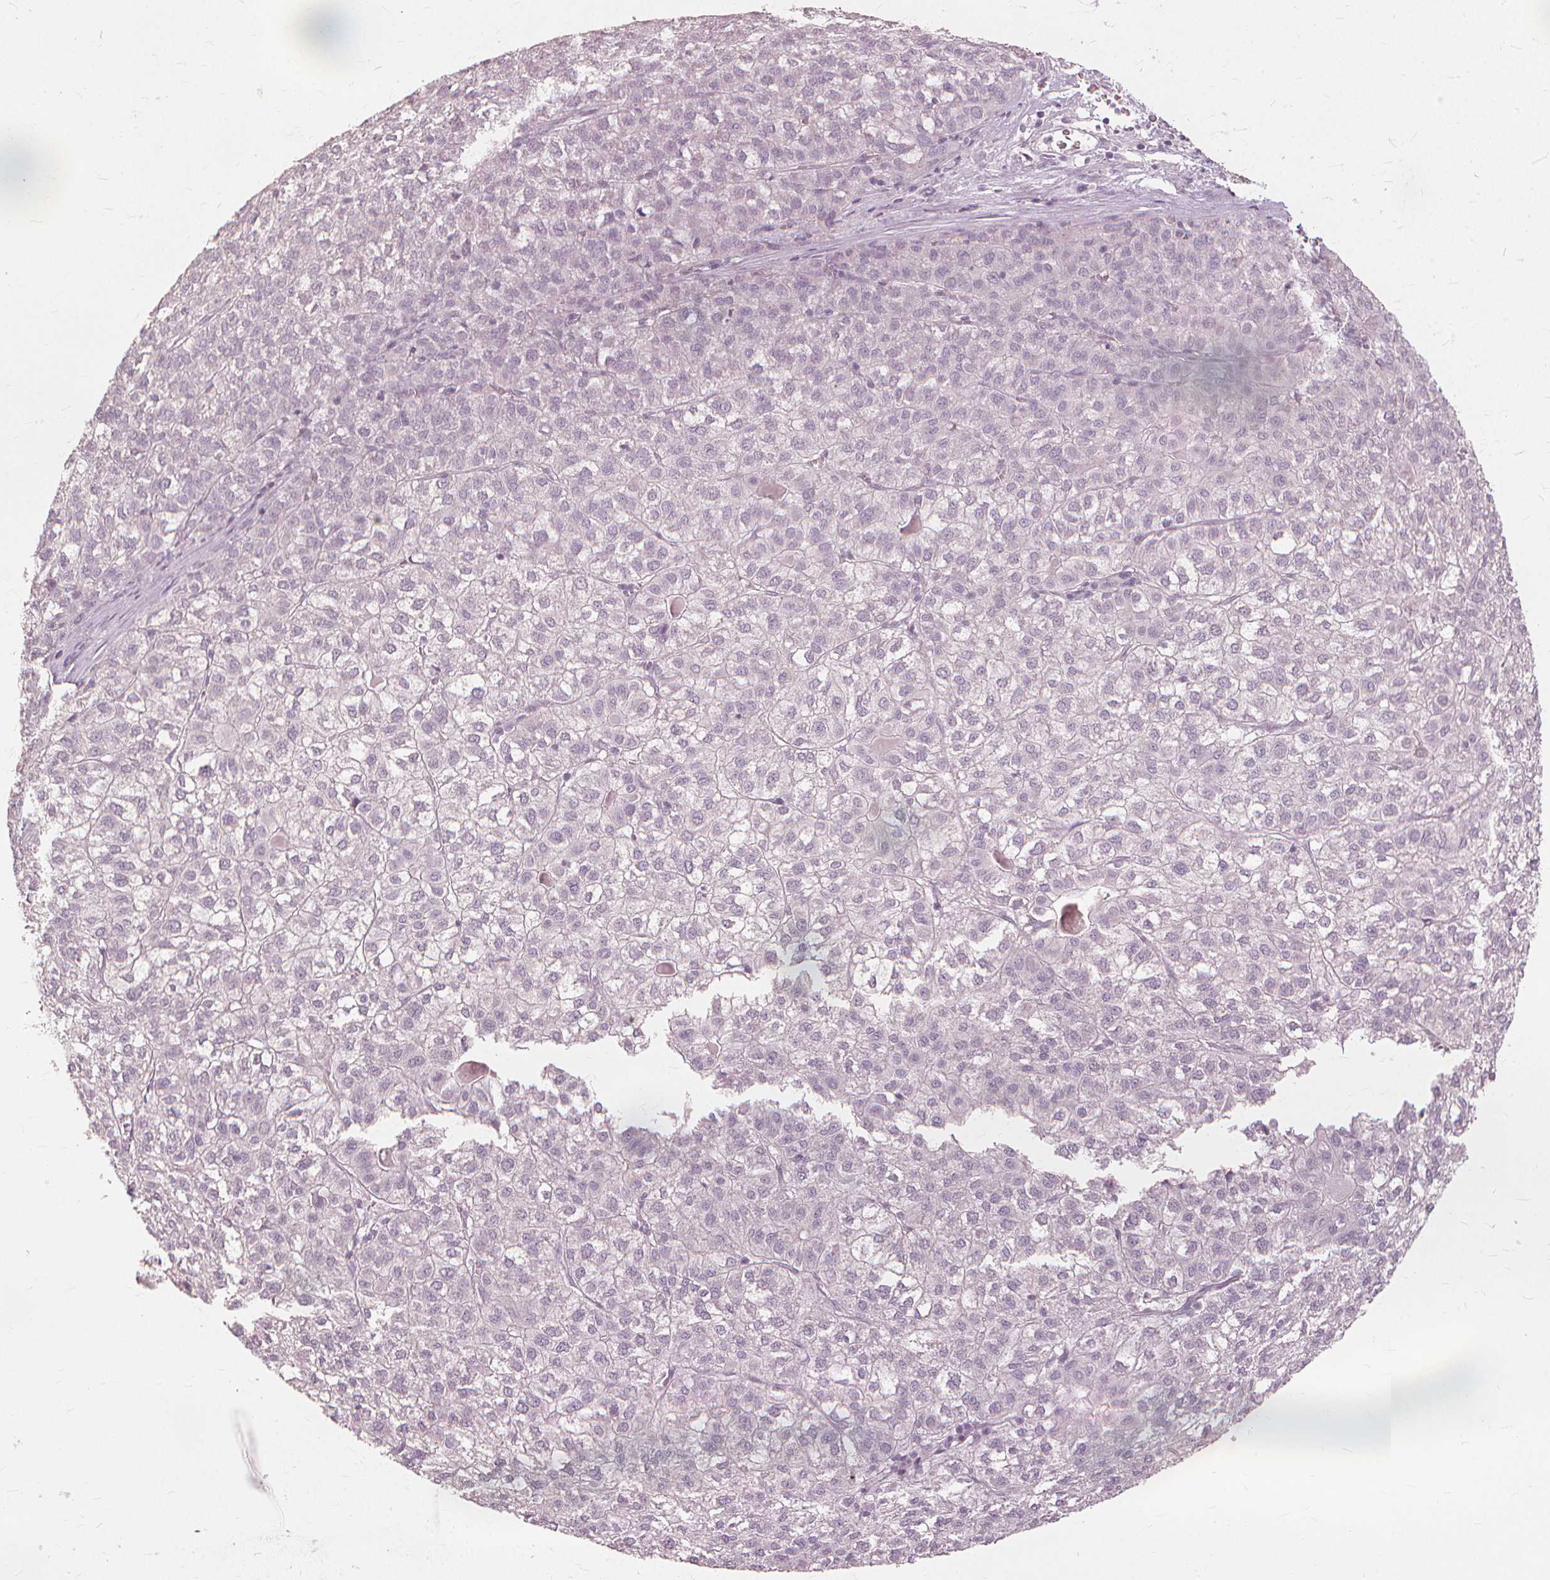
{"staining": {"intensity": "negative", "quantity": "none", "location": "none"}, "tissue": "liver cancer", "cell_type": "Tumor cells", "image_type": "cancer", "snomed": [{"axis": "morphology", "description": "Carcinoma, Hepatocellular, NOS"}, {"axis": "topography", "description": "Liver"}], "caption": "Photomicrograph shows no significant protein staining in tumor cells of liver cancer. (DAB (3,3'-diaminobenzidine) IHC with hematoxylin counter stain).", "gene": "SFTPD", "patient": {"sex": "female", "age": 43}}